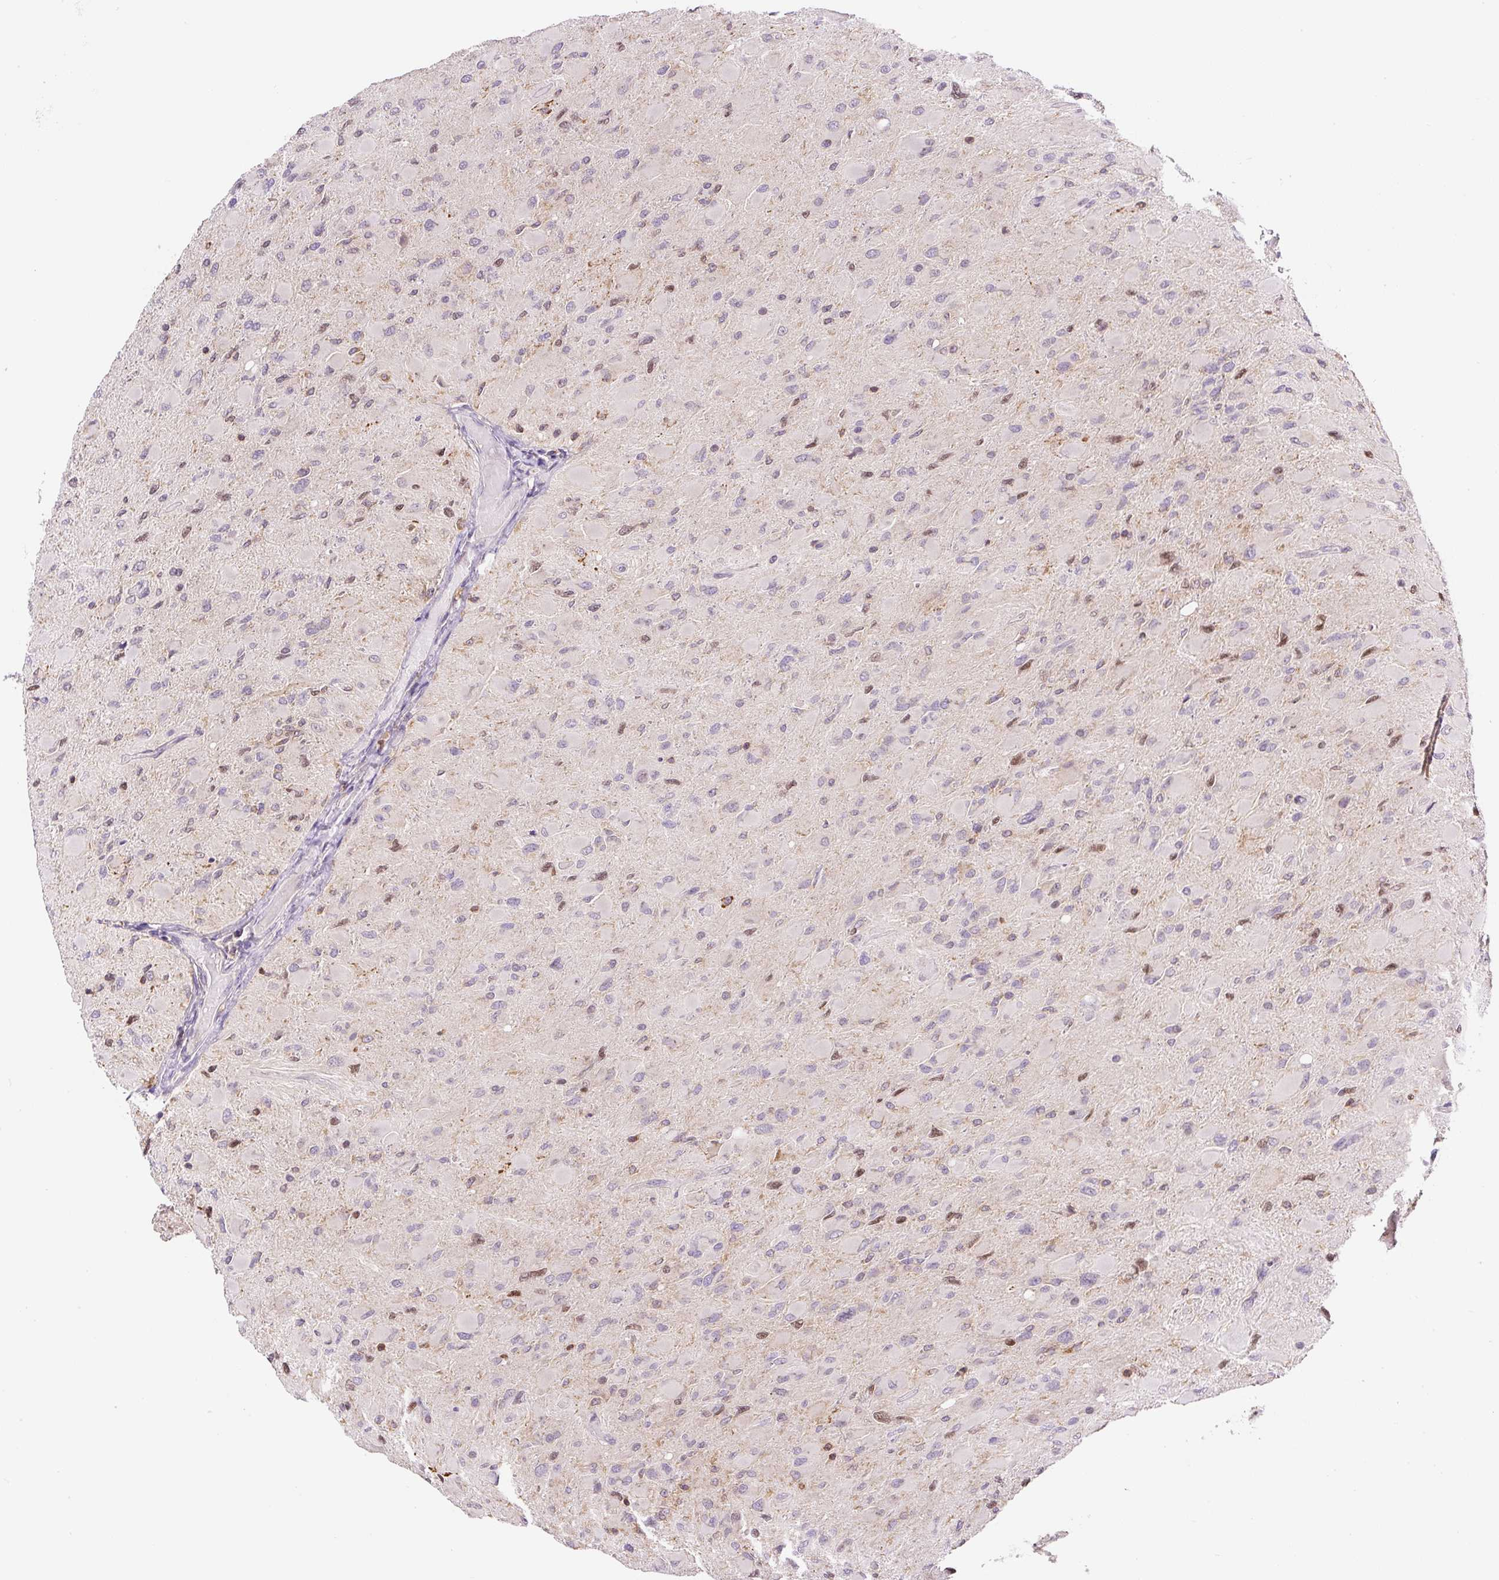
{"staining": {"intensity": "negative", "quantity": "none", "location": "none"}, "tissue": "glioma", "cell_type": "Tumor cells", "image_type": "cancer", "snomed": [{"axis": "morphology", "description": "Glioma, malignant, High grade"}, {"axis": "topography", "description": "Cerebral cortex"}], "caption": "High power microscopy photomicrograph of an IHC image of high-grade glioma (malignant), revealing no significant expression in tumor cells.", "gene": "CARD11", "patient": {"sex": "female", "age": 36}}